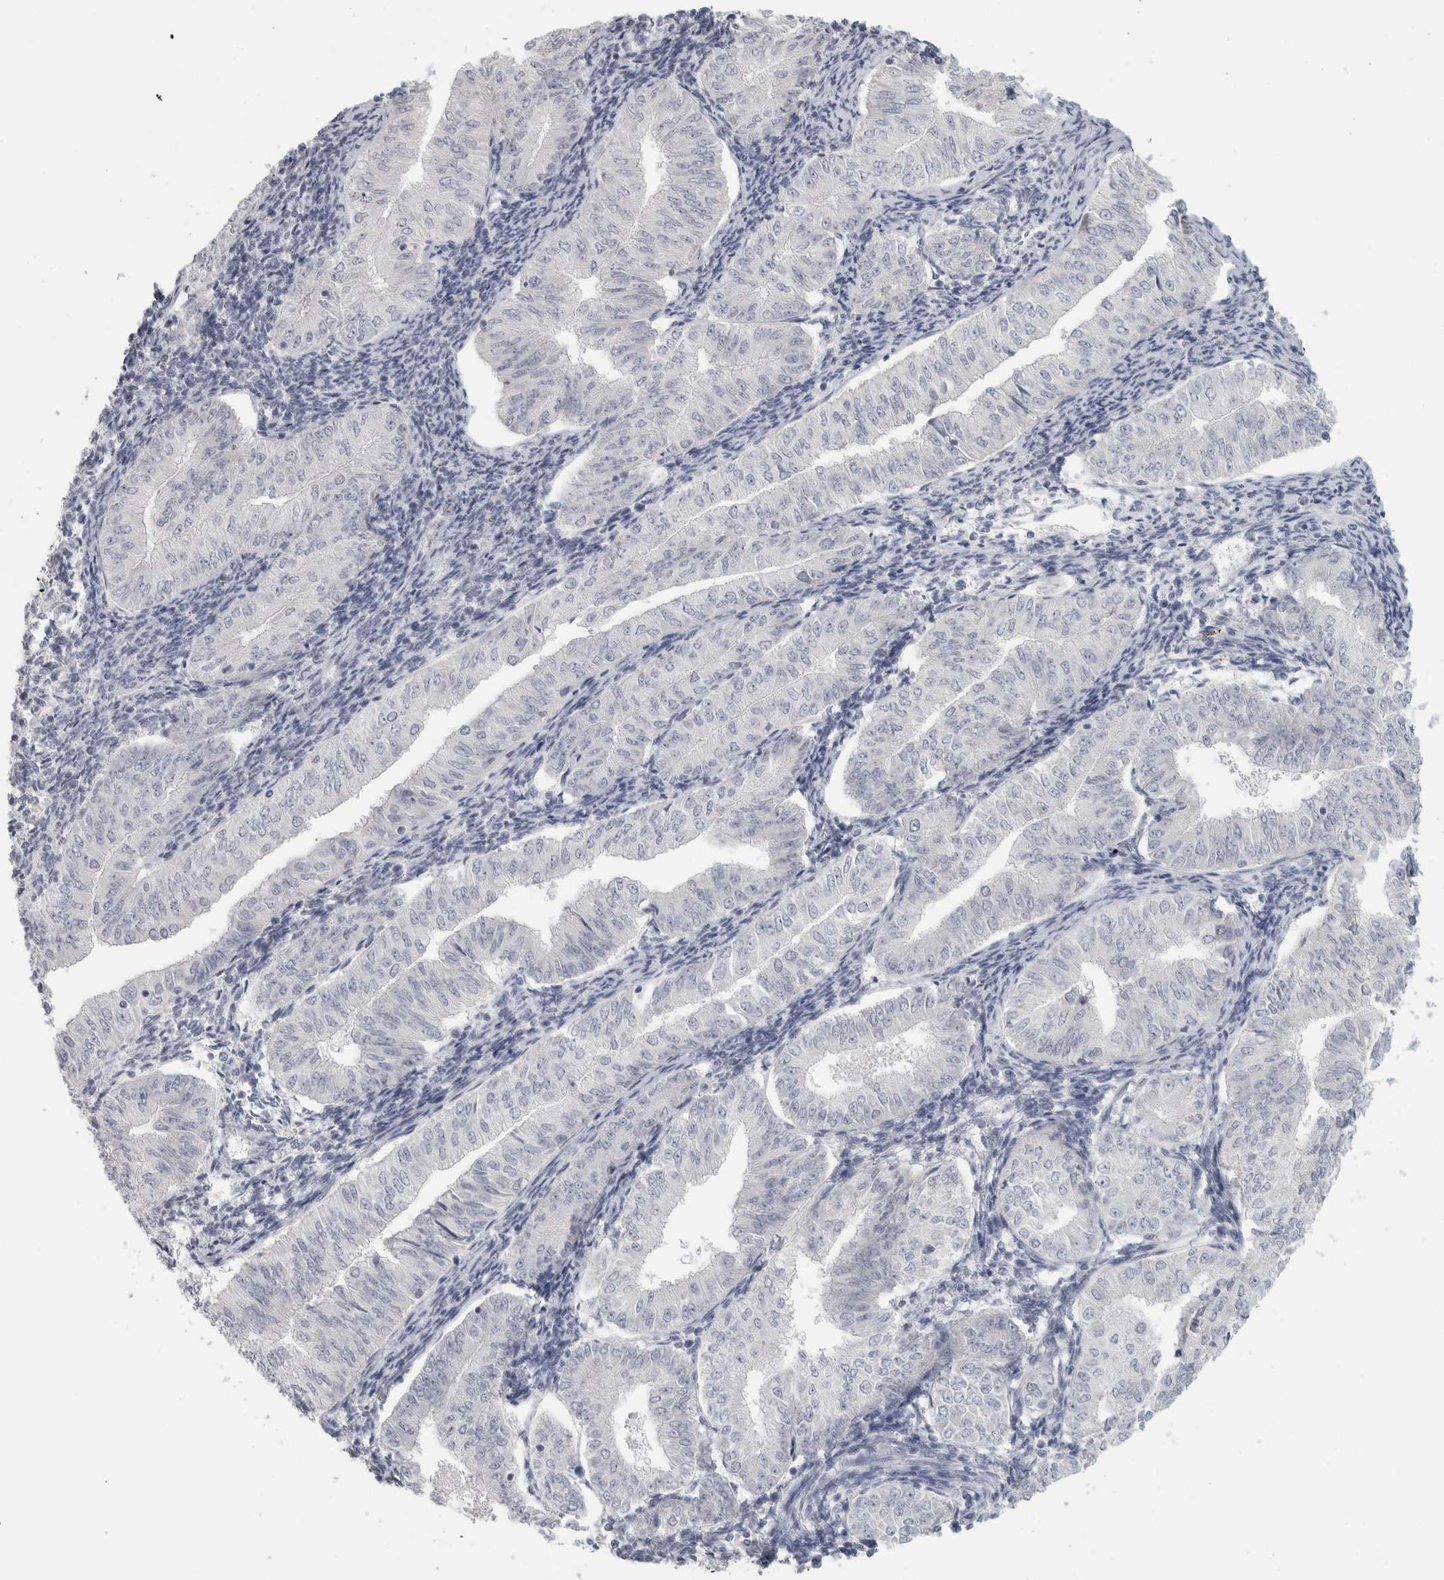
{"staining": {"intensity": "negative", "quantity": "none", "location": "none"}, "tissue": "endometrial cancer", "cell_type": "Tumor cells", "image_type": "cancer", "snomed": [{"axis": "morphology", "description": "Normal tissue, NOS"}, {"axis": "morphology", "description": "Adenocarcinoma, NOS"}, {"axis": "topography", "description": "Endometrium"}], "caption": "IHC histopathology image of neoplastic tissue: endometrial cancer stained with DAB shows no significant protein expression in tumor cells.", "gene": "DCXR", "patient": {"sex": "female", "age": 53}}